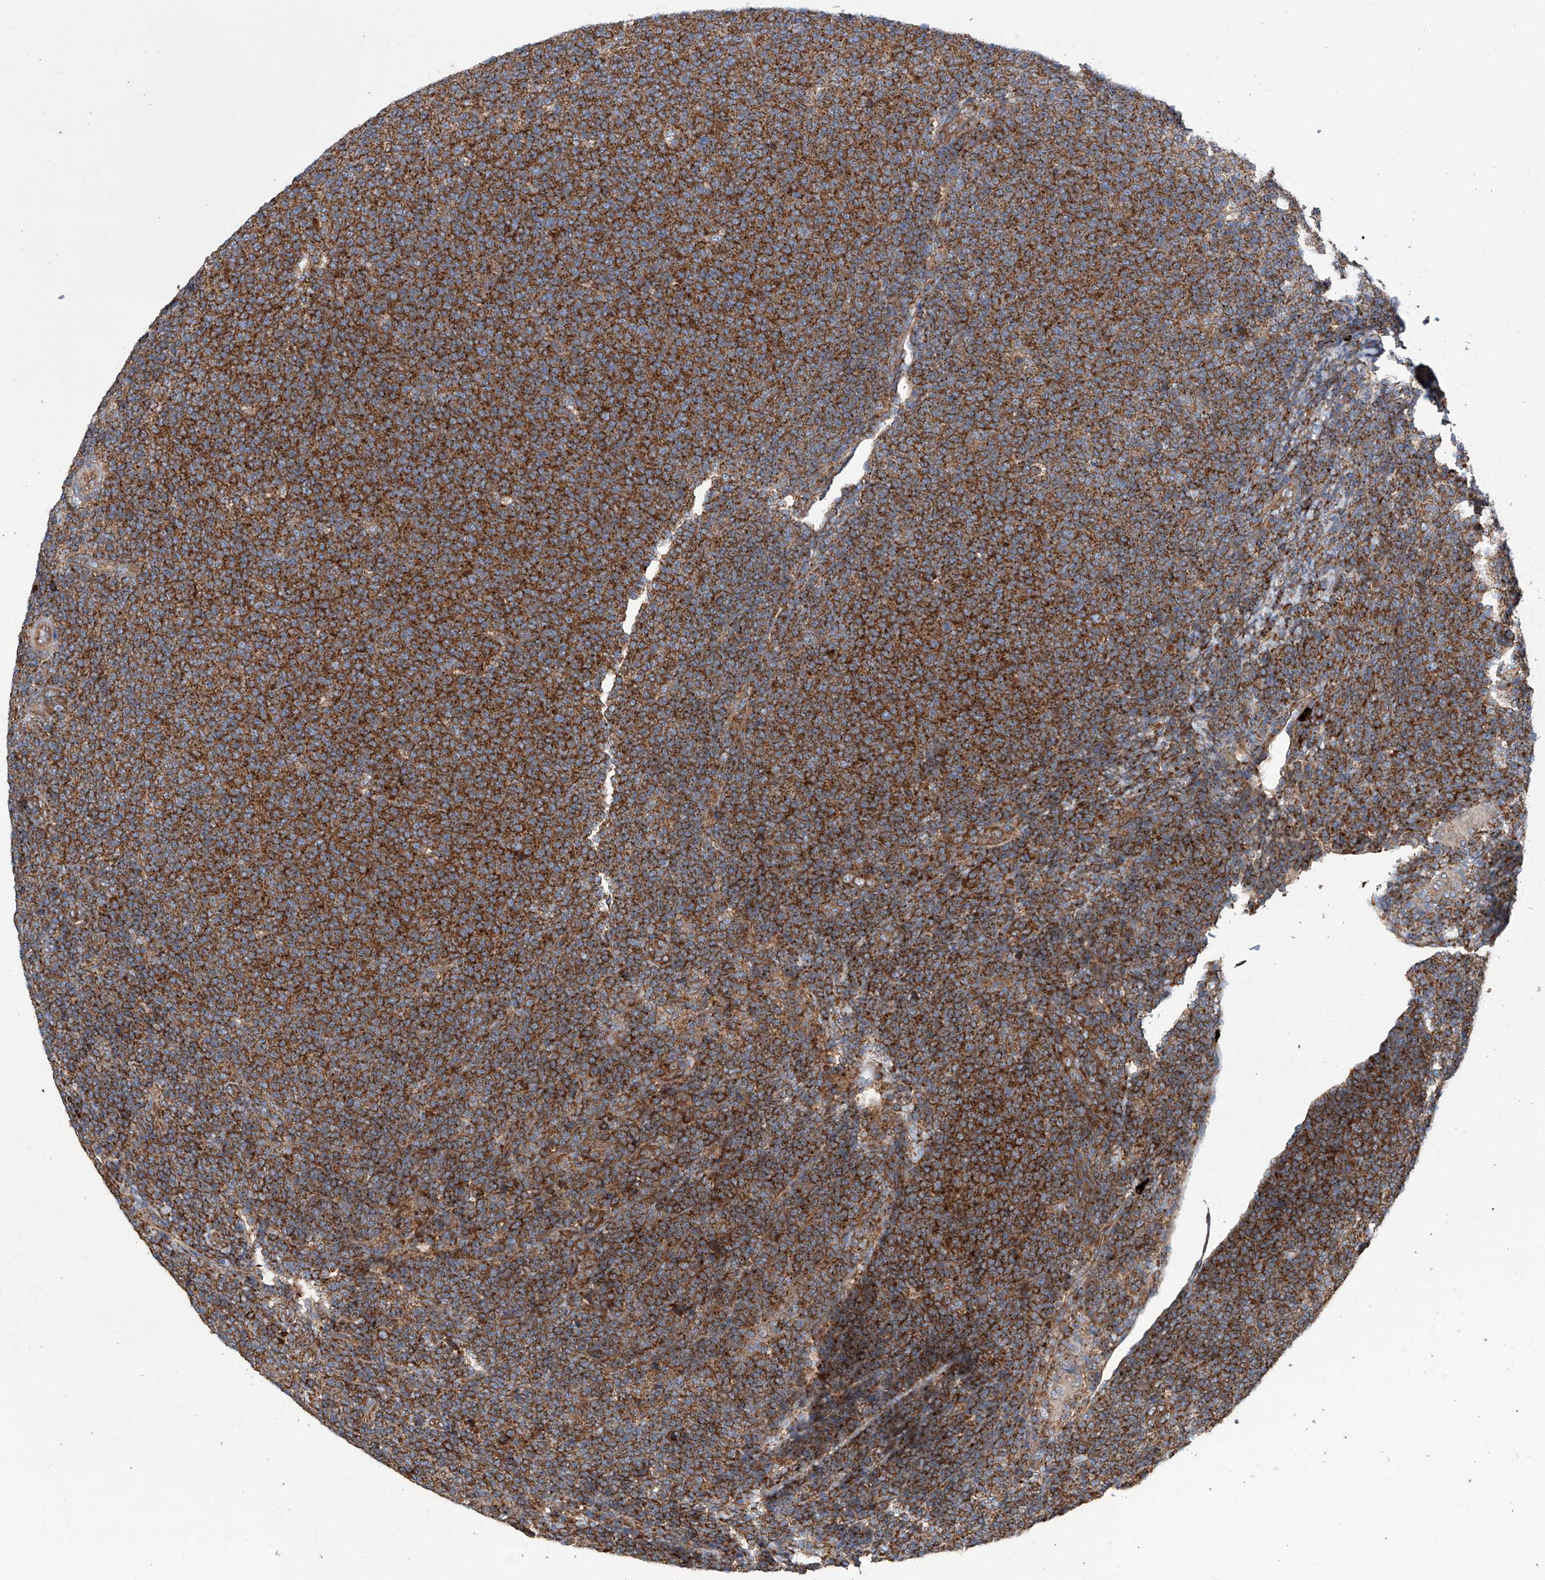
{"staining": {"intensity": "strong", "quantity": ">75%", "location": "cytoplasmic/membranous"}, "tissue": "lymphoma", "cell_type": "Tumor cells", "image_type": "cancer", "snomed": [{"axis": "morphology", "description": "Malignant lymphoma, non-Hodgkin's type, Low grade"}, {"axis": "topography", "description": "Lymph node"}], "caption": "Protein expression analysis of human malignant lymphoma, non-Hodgkin's type (low-grade) reveals strong cytoplasmic/membranous staining in about >75% of tumor cells.", "gene": "SENP2", "patient": {"sex": "male", "age": 66}}